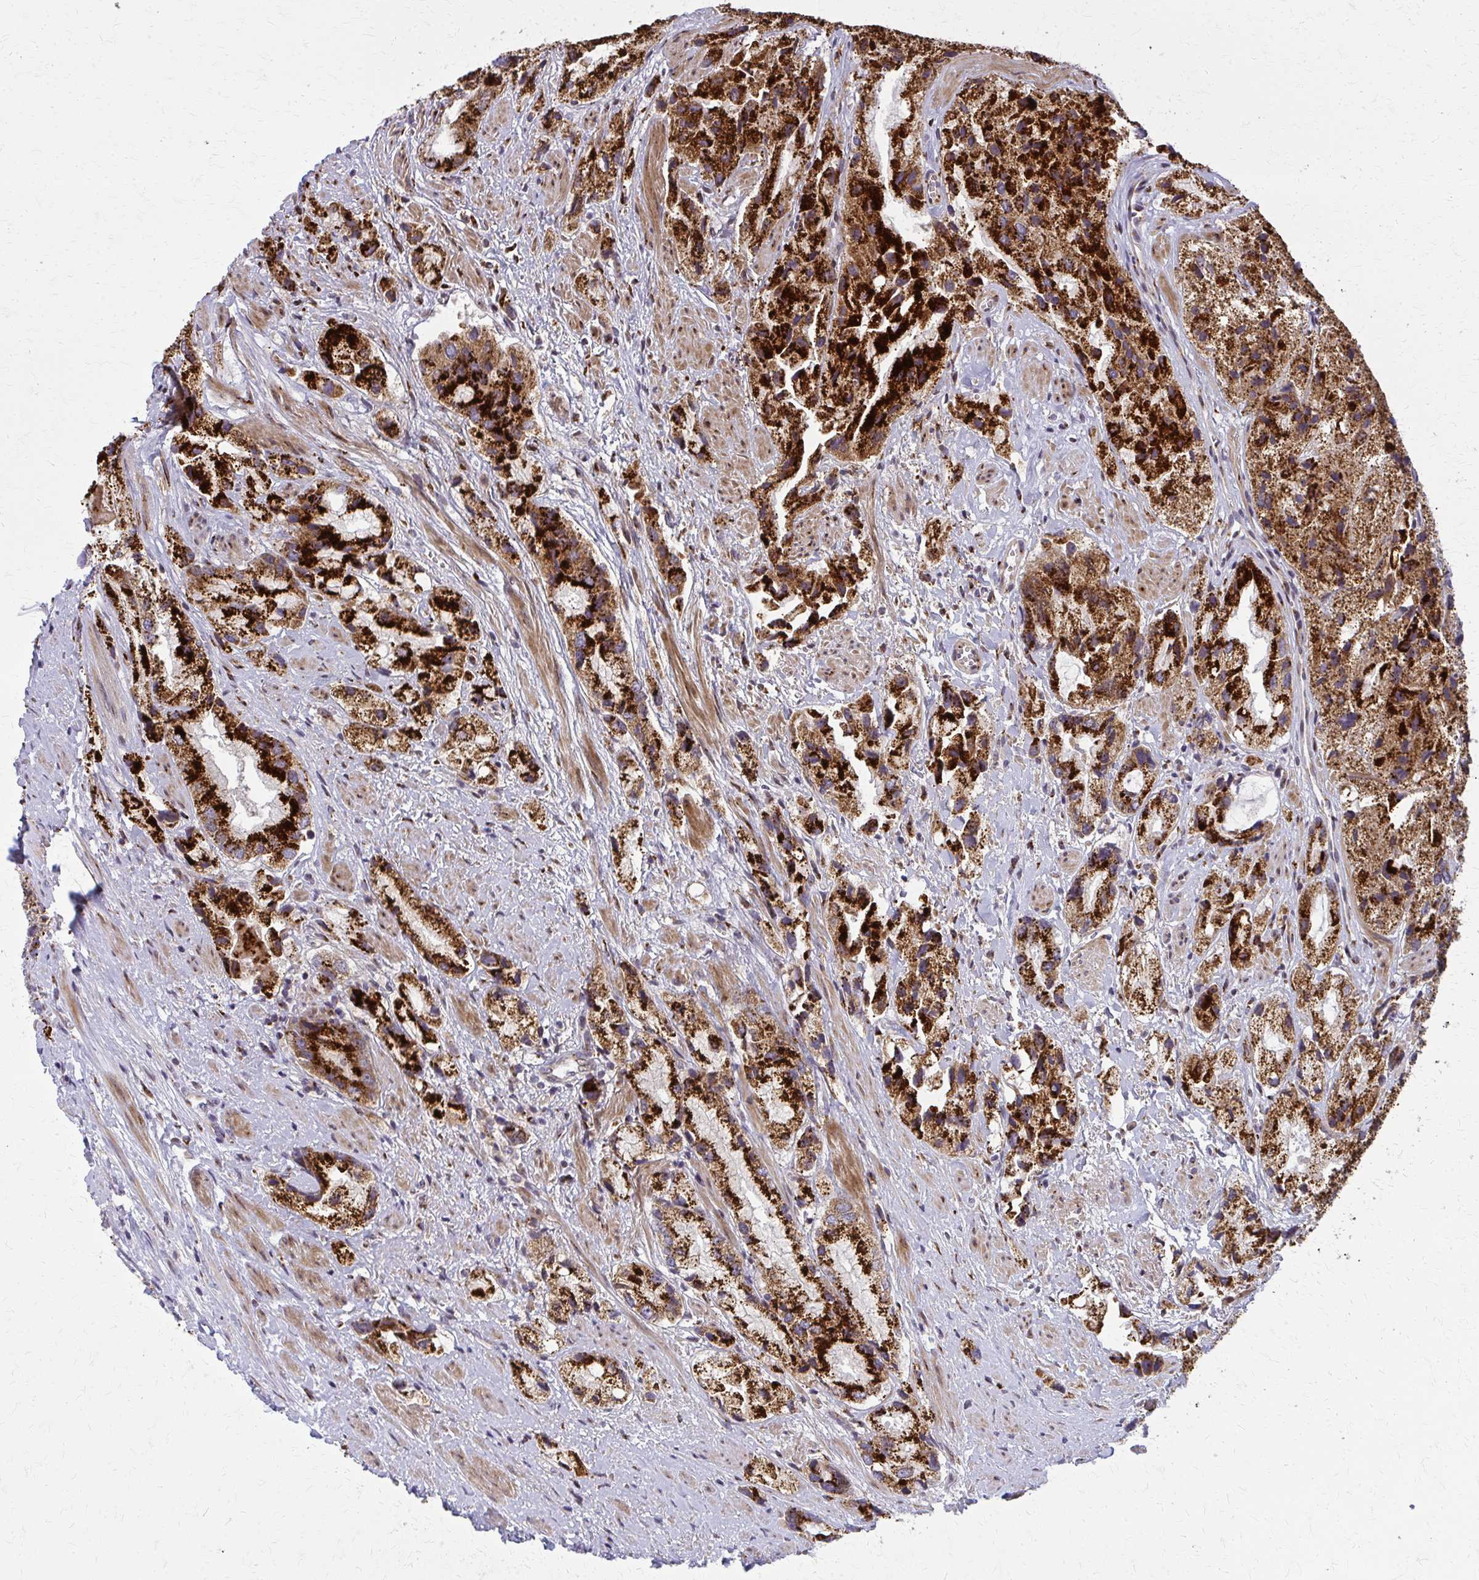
{"staining": {"intensity": "strong", "quantity": ">75%", "location": "cytoplasmic/membranous"}, "tissue": "prostate cancer", "cell_type": "Tumor cells", "image_type": "cancer", "snomed": [{"axis": "morphology", "description": "Adenocarcinoma, Low grade"}, {"axis": "topography", "description": "Prostate"}], "caption": "Approximately >75% of tumor cells in prostate cancer reveal strong cytoplasmic/membranous protein expression as visualized by brown immunohistochemical staining.", "gene": "MCCC1", "patient": {"sex": "male", "age": 69}}